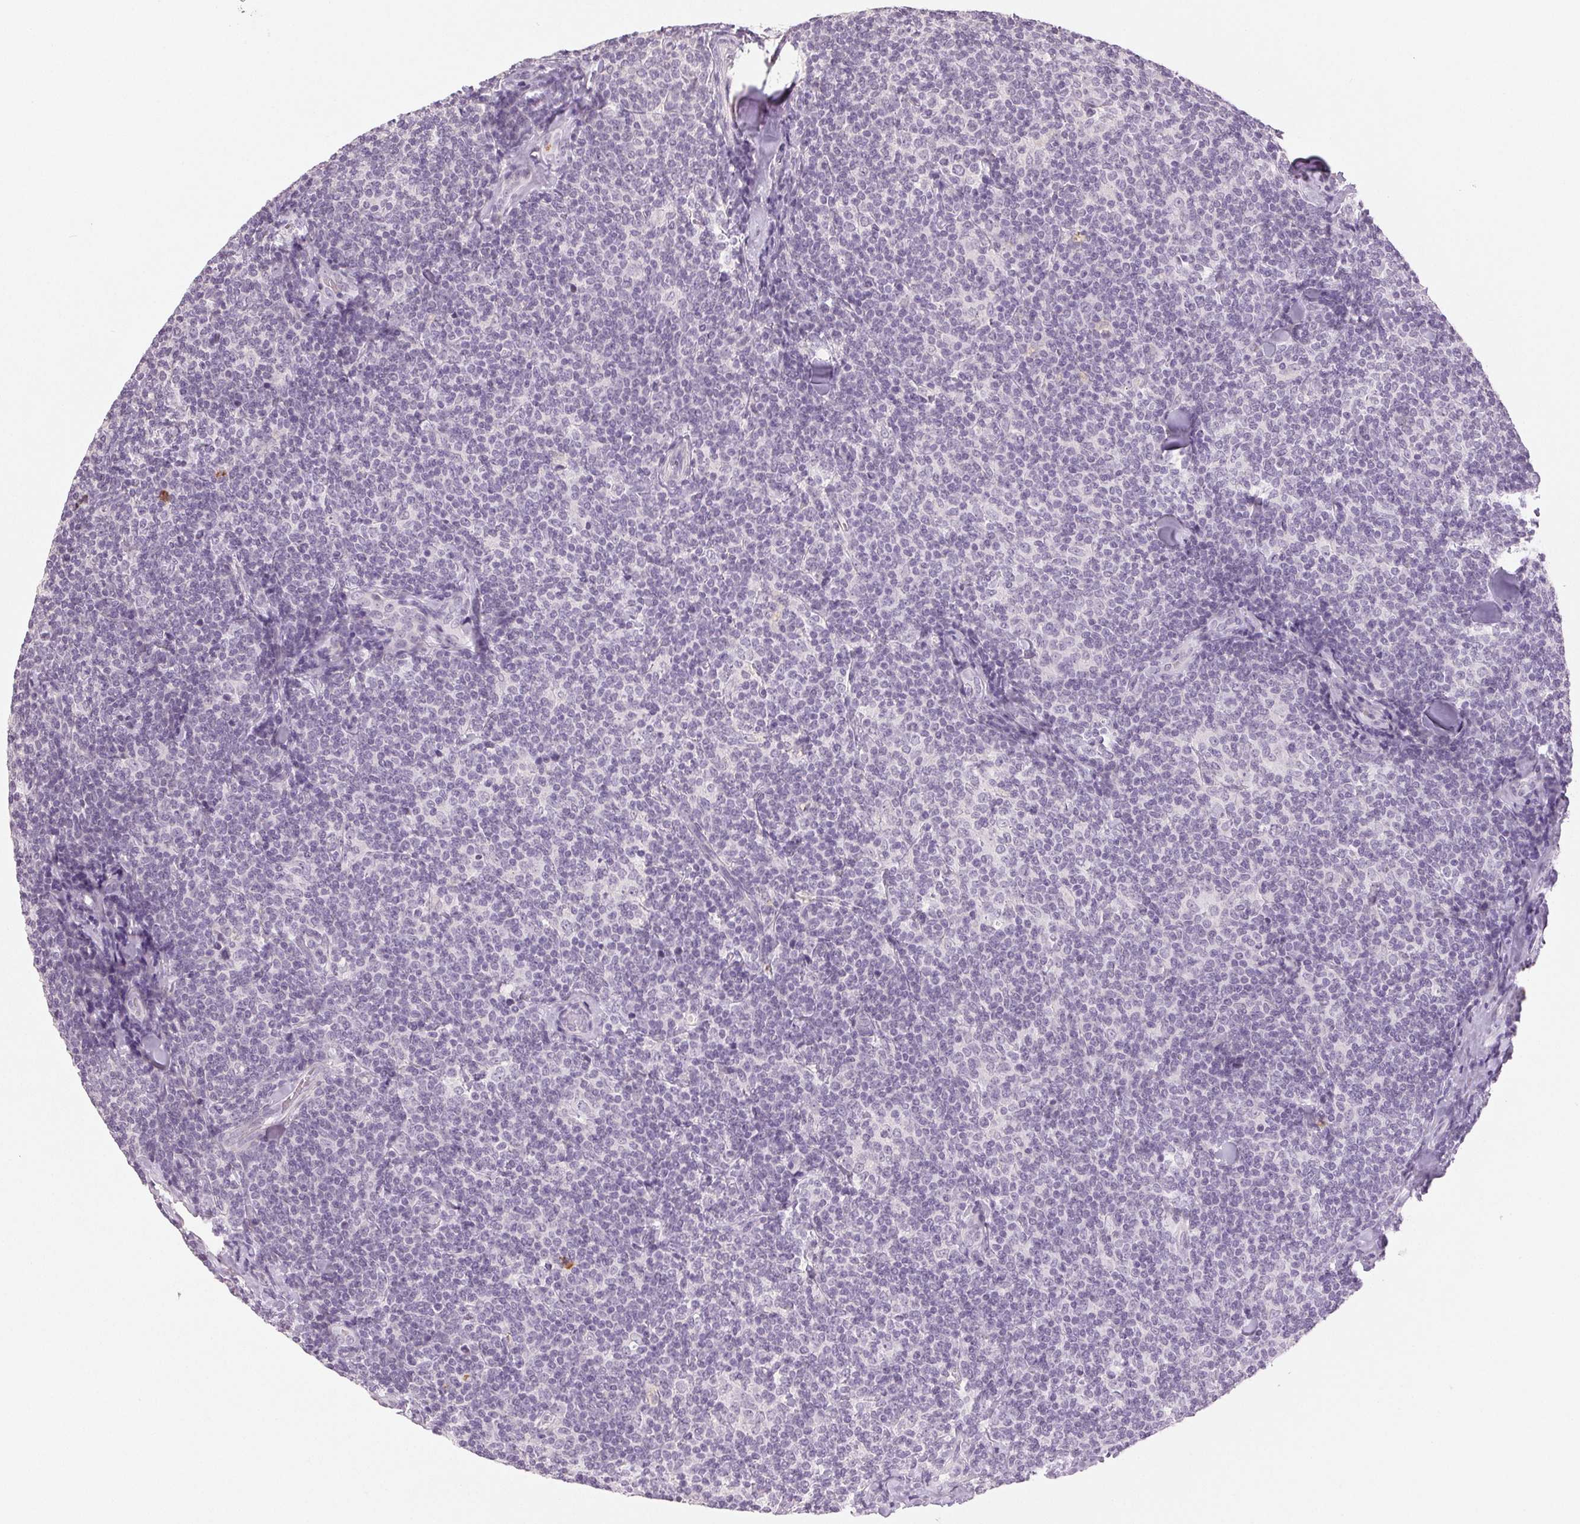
{"staining": {"intensity": "negative", "quantity": "none", "location": "none"}, "tissue": "lymphoma", "cell_type": "Tumor cells", "image_type": "cancer", "snomed": [{"axis": "morphology", "description": "Malignant lymphoma, non-Hodgkin's type, Low grade"}, {"axis": "topography", "description": "Lymph node"}], "caption": "Photomicrograph shows no protein expression in tumor cells of lymphoma tissue. The staining is performed using DAB (3,3'-diaminobenzidine) brown chromogen with nuclei counter-stained in using hematoxylin.", "gene": "LTF", "patient": {"sex": "female", "age": 56}}